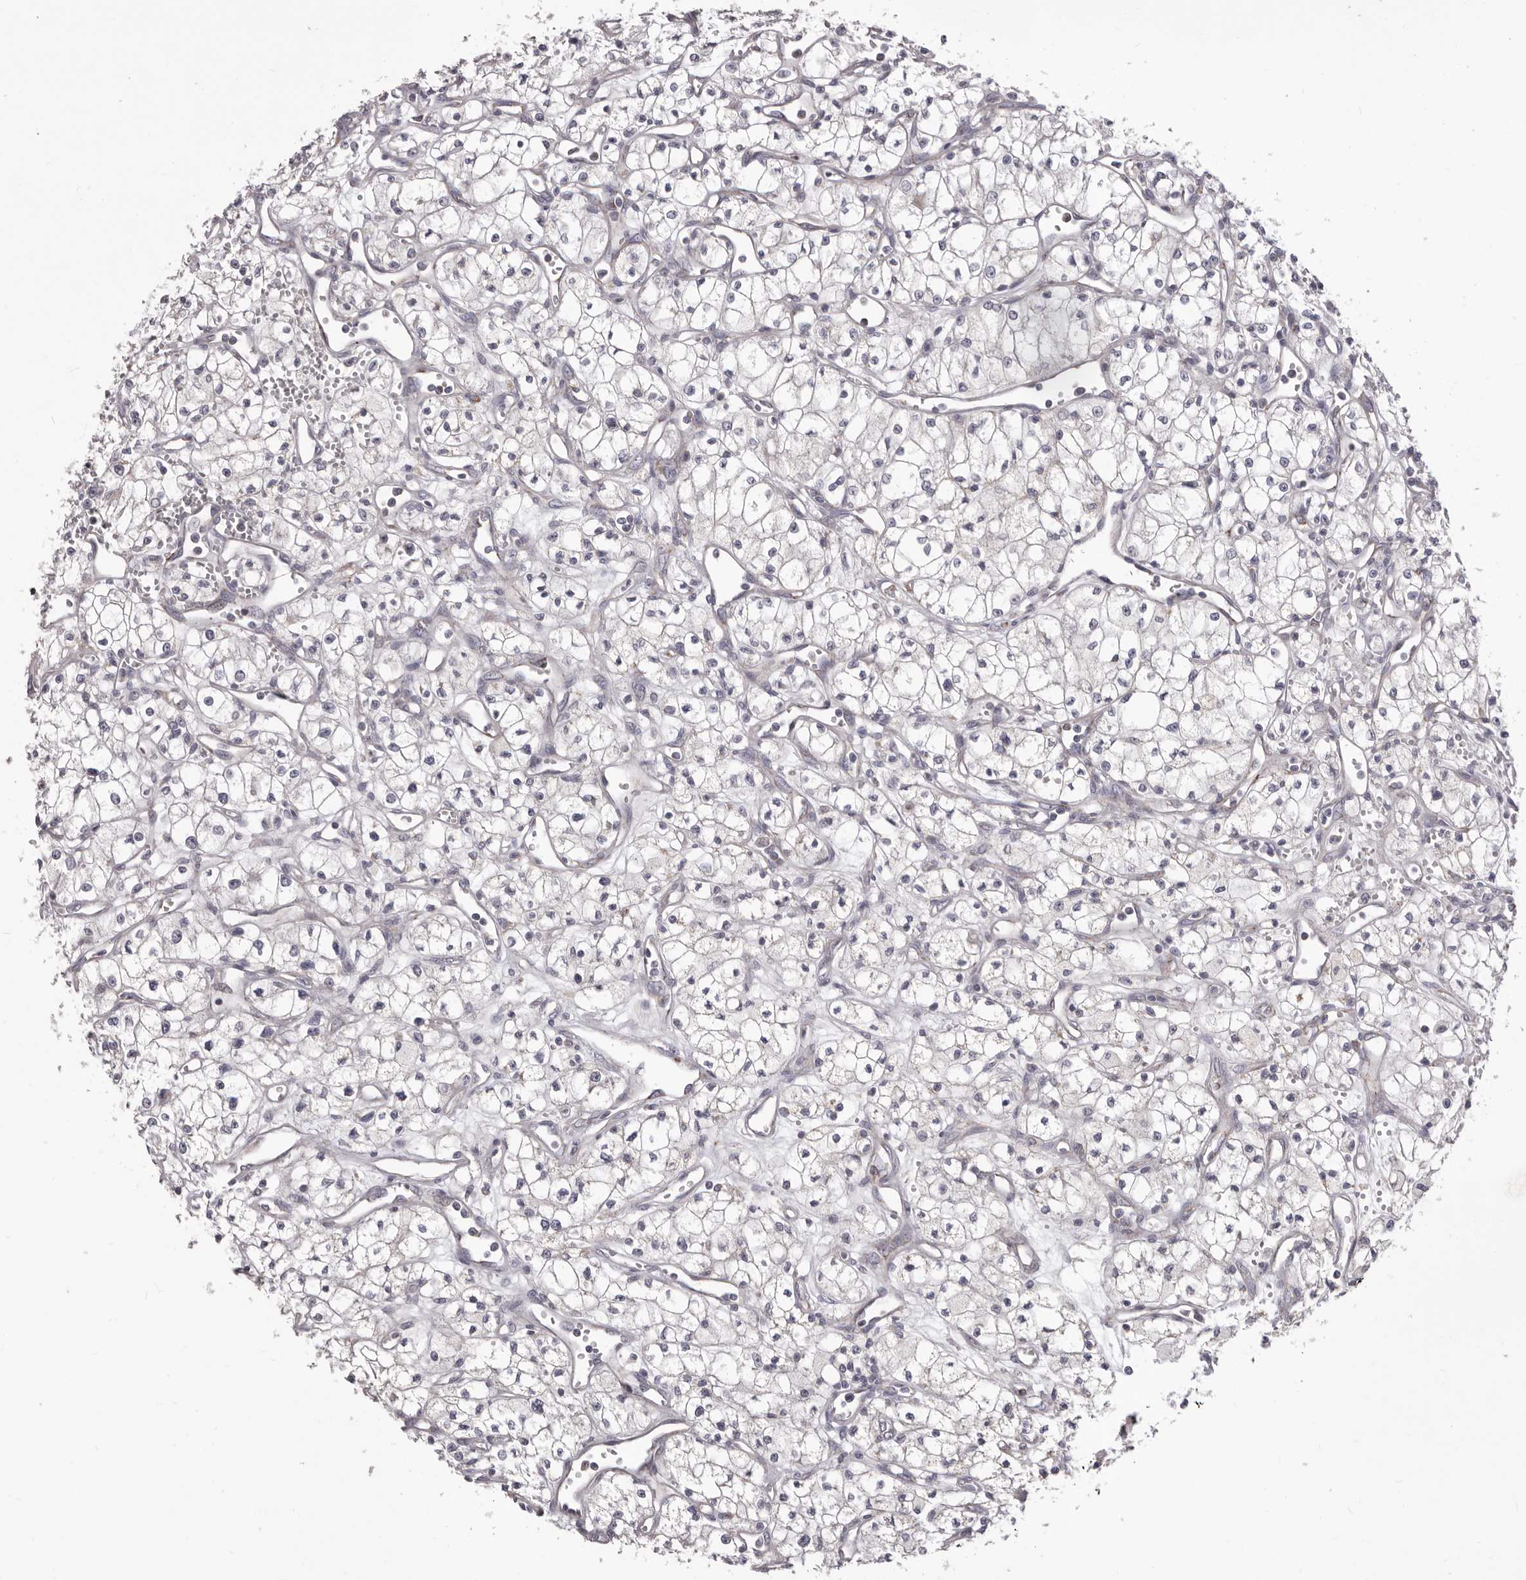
{"staining": {"intensity": "negative", "quantity": "none", "location": "none"}, "tissue": "renal cancer", "cell_type": "Tumor cells", "image_type": "cancer", "snomed": [{"axis": "morphology", "description": "Adenocarcinoma, NOS"}, {"axis": "topography", "description": "Kidney"}], "caption": "Immunohistochemistry of renal cancer (adenocarcinoma) reveals no positivity in tumor cells.", "gene": "PRMT2", "patient": {"sex": "male", "age": 59}}